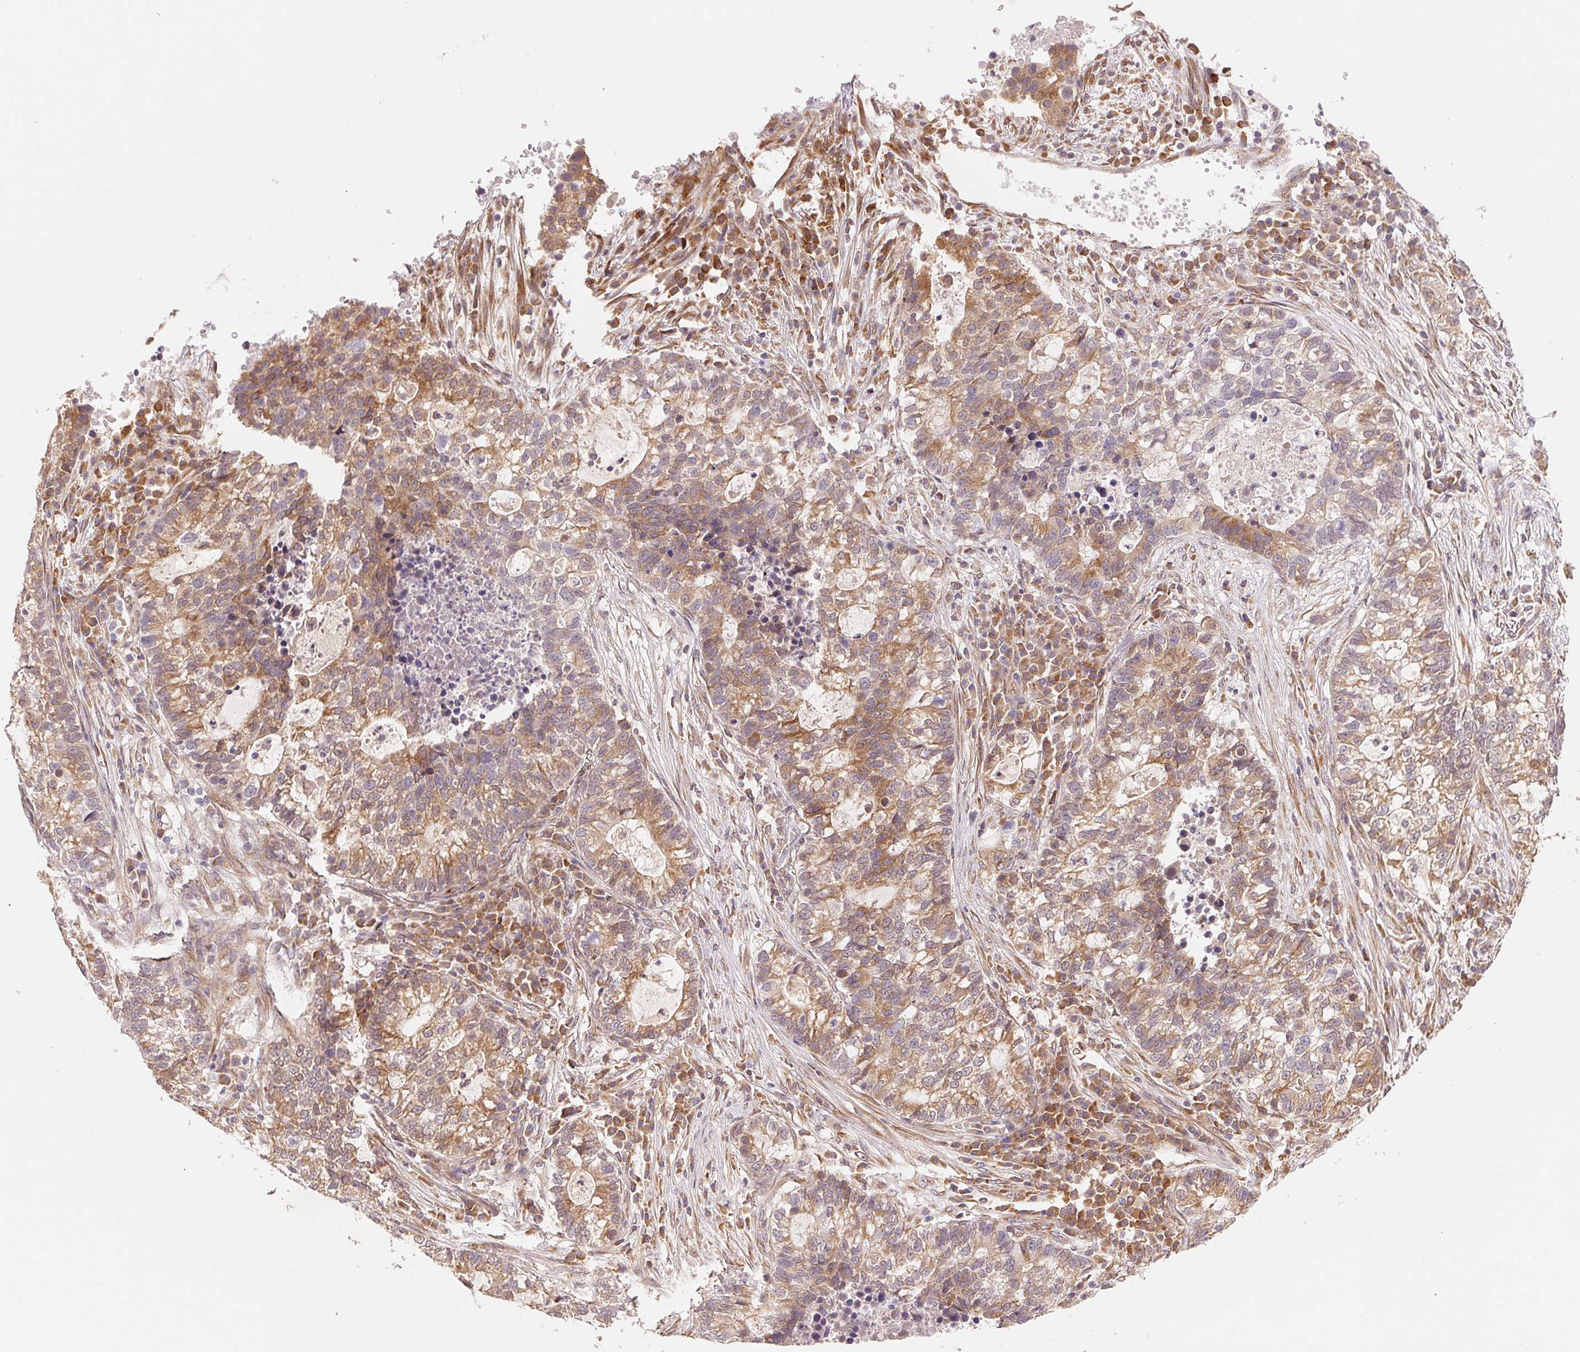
{"staining": {"intensity": "moderate", "quantity": ">75%", "location": "cytoplasmic/membranous"}, "tissue": "lung cancer", "cell_type": "Tumor cells", "image_type": "cancer", "snomed": [{"axis": "morphology", "description": "Adenocarcinoma, NOS"}, {"axis": "topography", "description": "Lung"}], "caption": "Lung cancer (adenocarcinoma) stained for a protein exhibits moderate cytoplasmic/membranous positivity in tumor cells. Immunohistochemistry stains the protein in brown and the nuclei are stained blue.", "gene": "EI24", "patient": {"sex": "male", "age": 57}}